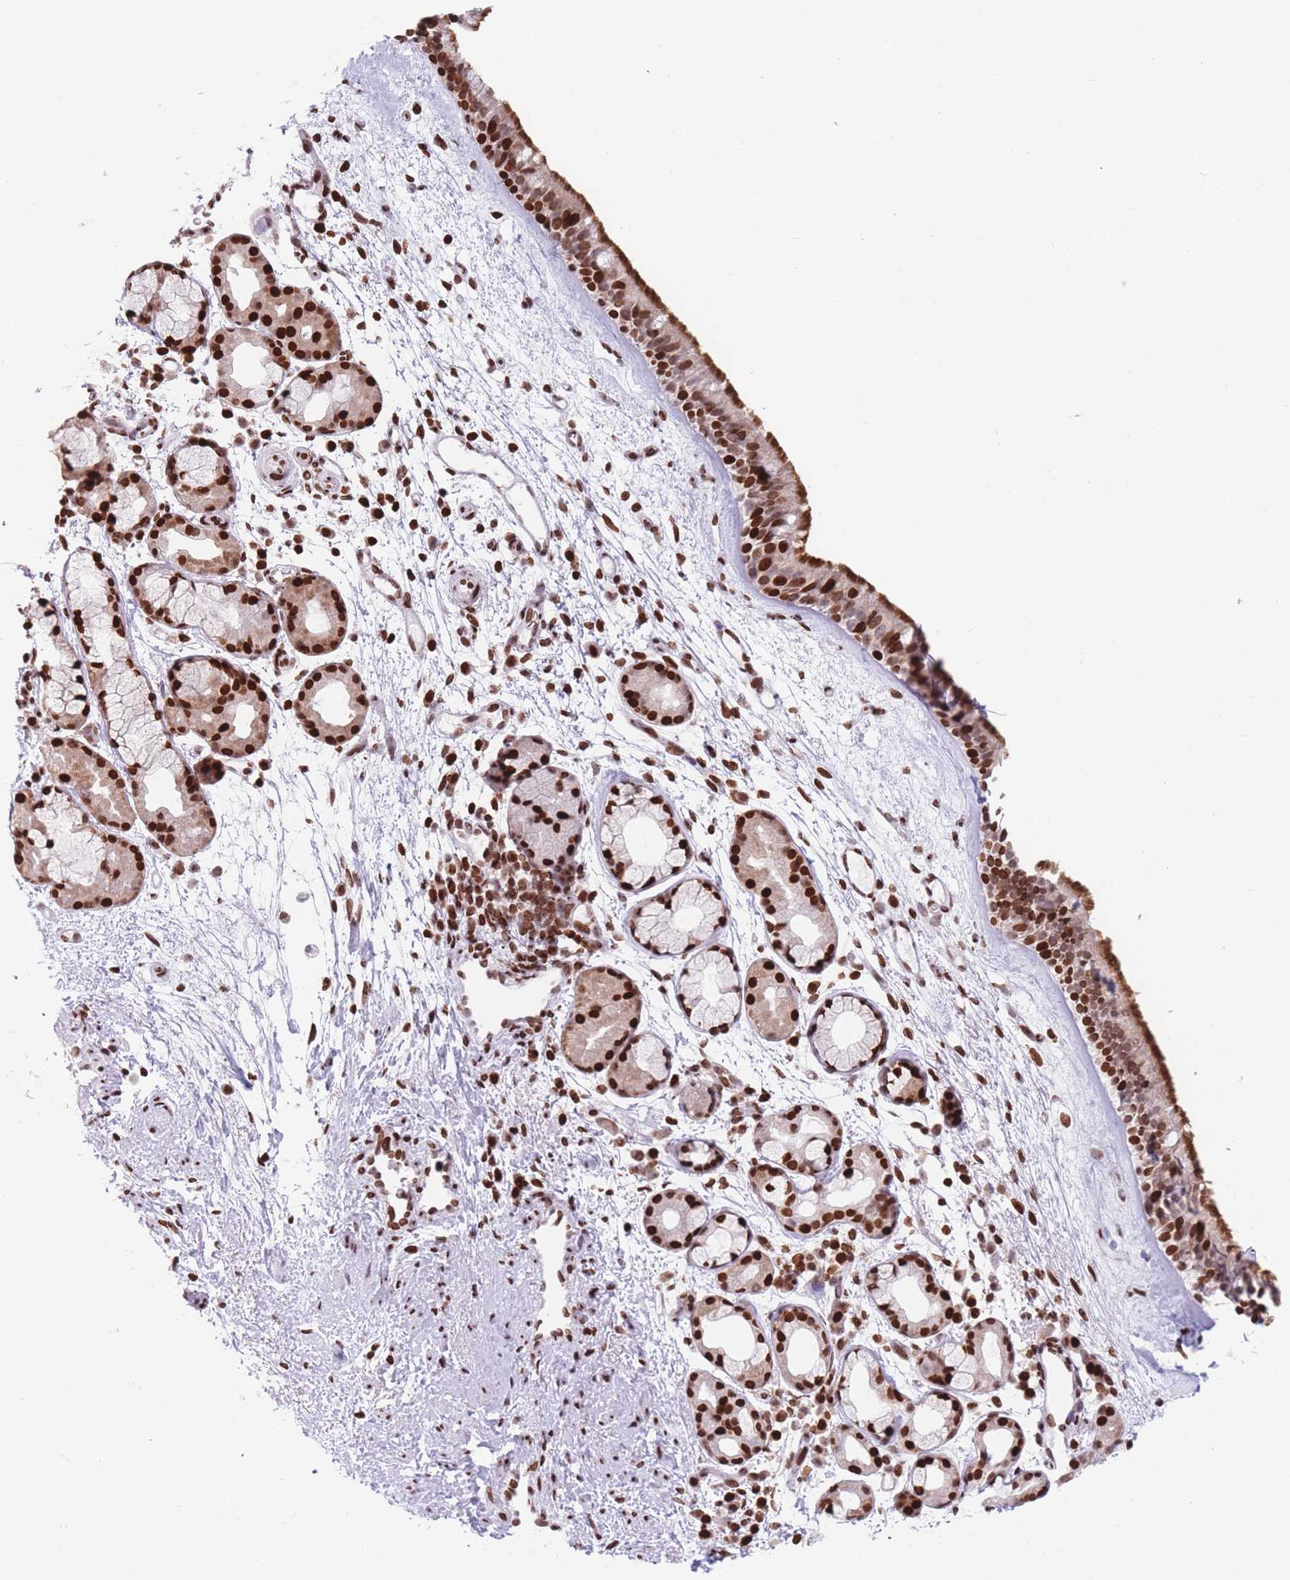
{"staining": {"intensity": "strong", "quantity": ">75%", "location": "cytoplasmic/membranous,nuclear"}, "tissue": "nasopharynx", "cell_type": "Respiratory epithelial cells", "image_type": "normal", "snomed": [{"axis": "morphology", "description": "Normal tissue, NOS"}, {"axis": "topography", "description": "Nasopharynx"}], "caption": "Strong cytoplasmic/membranous,nuclear staining for a protein is appreciated in about >75% of respiratory epithelial cells of unremarkable nasopharynx using immunohistochemistry.", "gene": "AK9", "patient": {"sex": "female", "age": 81}}